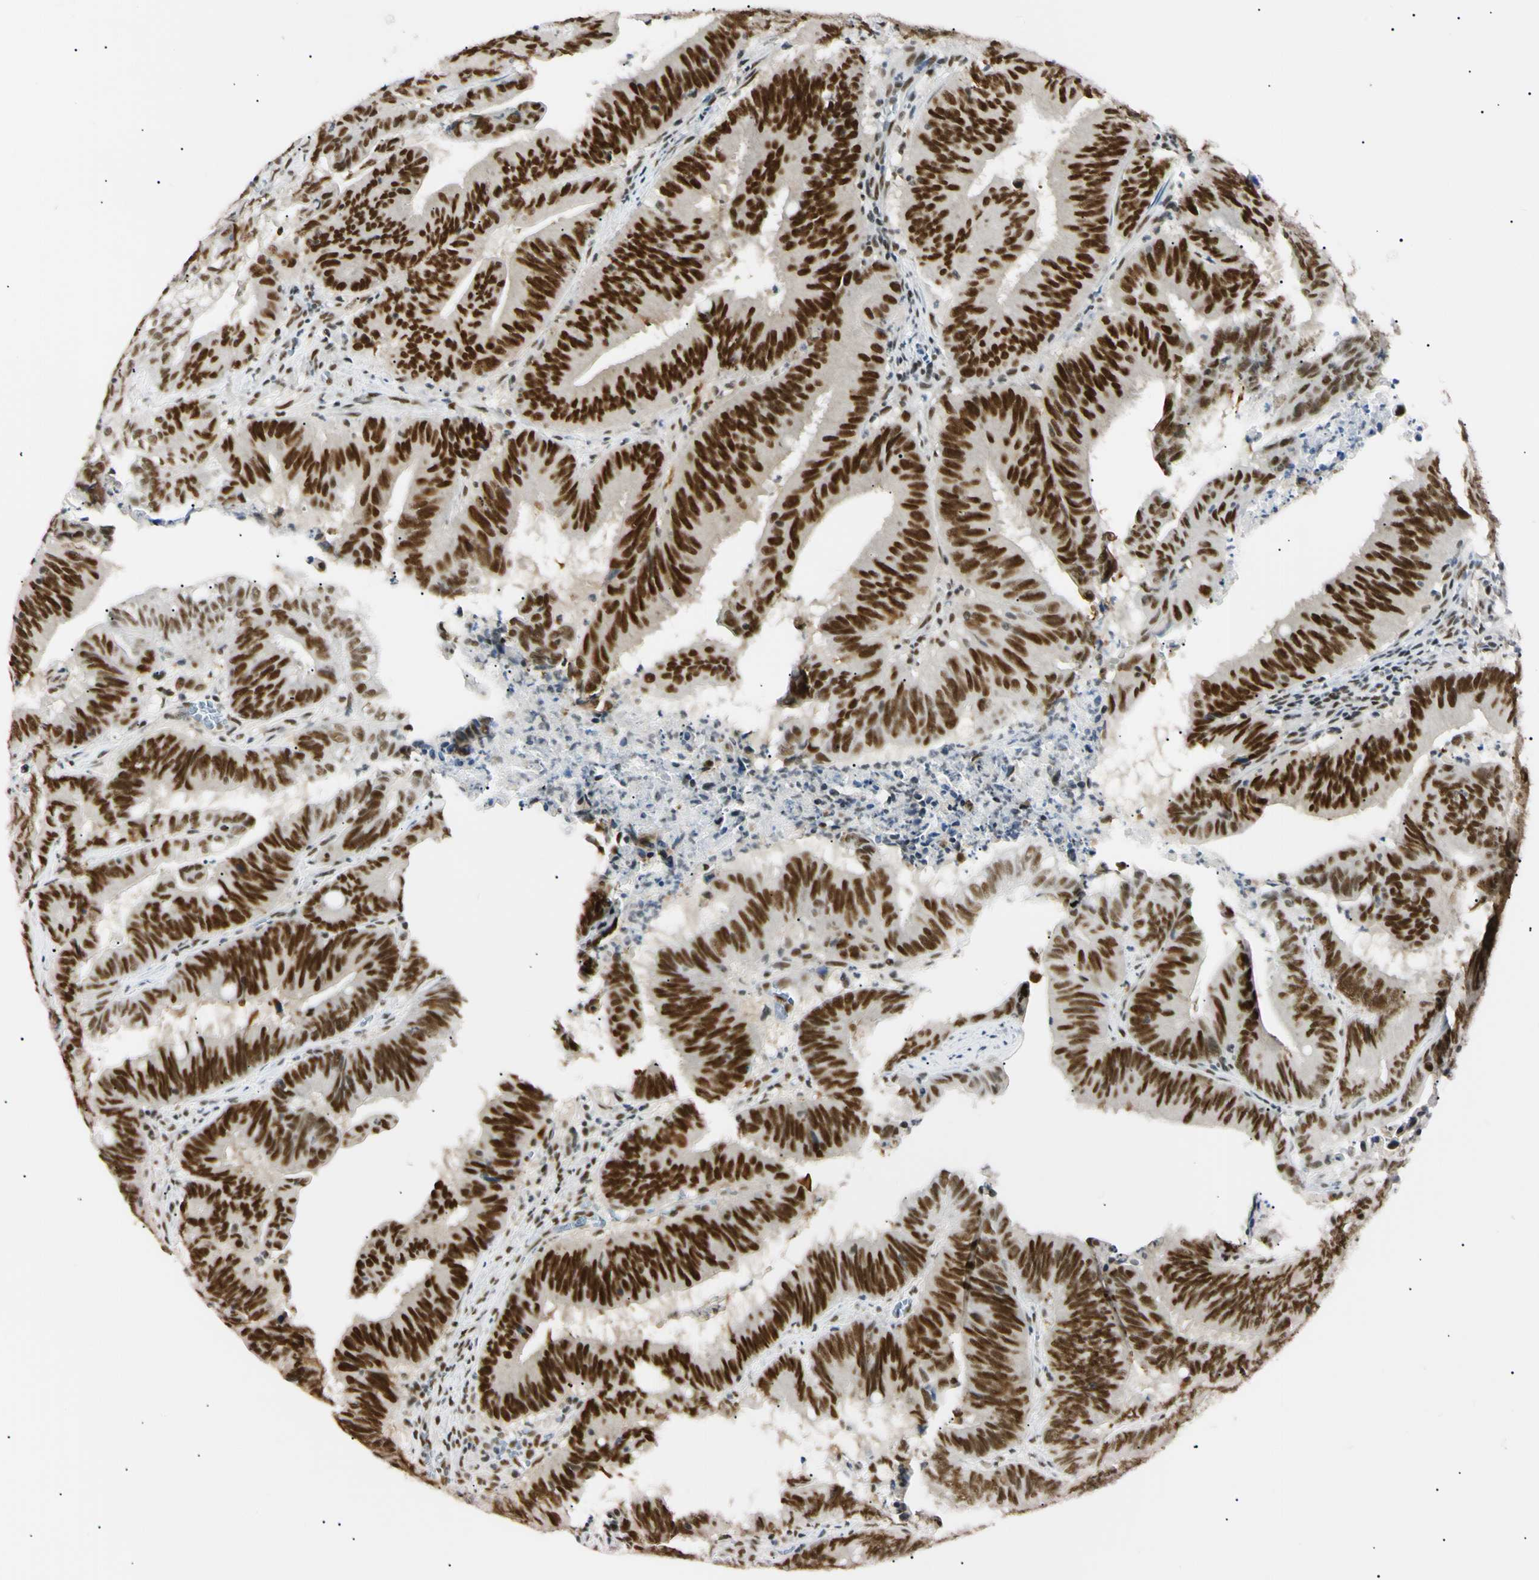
{"staining": {"intensity": "strong", "quantity": ">75%", "location": "nuclear"}, "tissue": "colorectal cancer", "cell_type": "Tumor cells", "image_type": "cancer", "snomed": [{"axis": "morphology", "description": "Adenocarcinoma, NOS"}, {"axis": "topography", "description": "Colon"}], "caption": "Colorectal adenocarcinoma tissue displays strong nuclear expression in approximately >75% of tumor cells, visualized by immunohistochemistry. (IHC, brightfield microscopy, high magnification).", "gene": "ZNF134", "patient": {"sex": "male", "age": 45}}